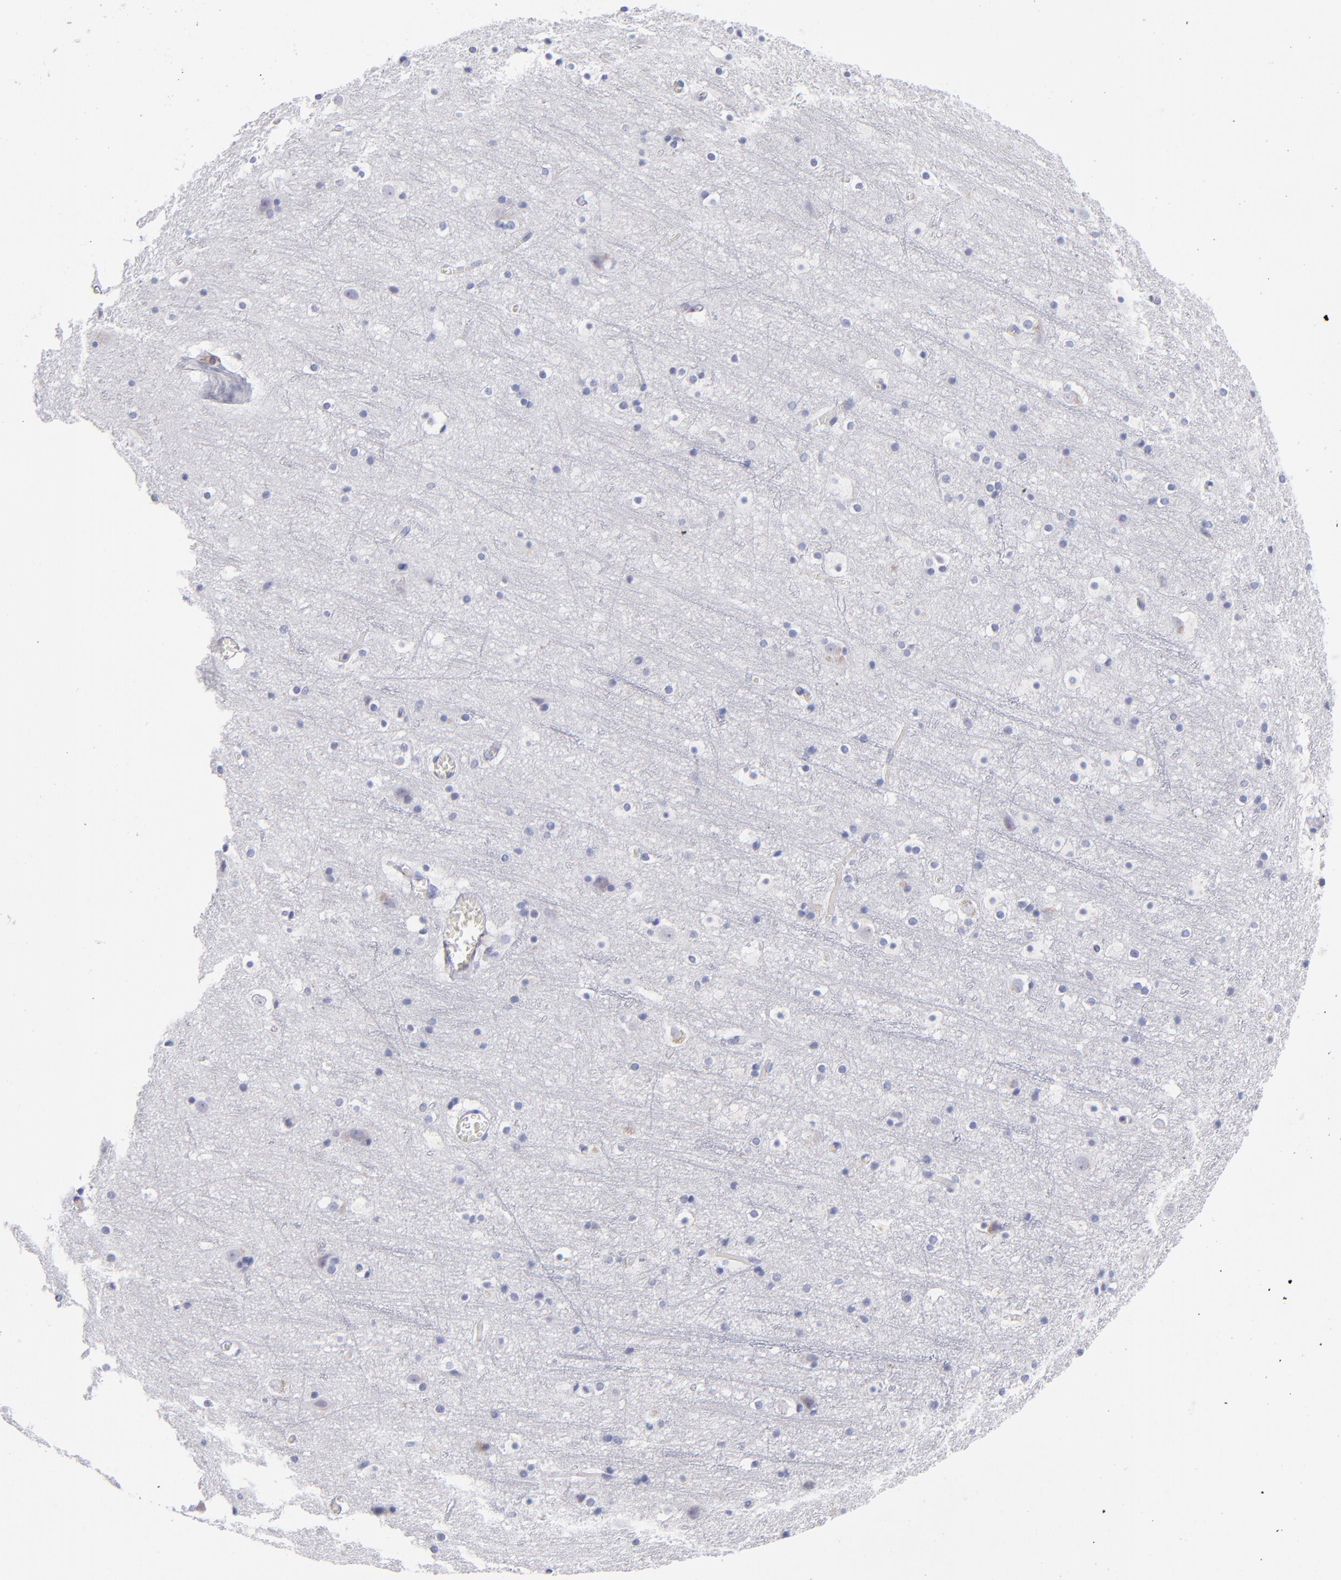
{"staining": {"intensity": "negative", "quantity": "none", "location": "none"}, "tissue": "cerebral cortex", "cell_type": "Endothelial cells", "image_type": "normal", "snomed": [{"axis": "morphology", "description": "Normal tissue, NOS"}, {"axis": "topography", "description": "Cerebral cortex"}], "caption": "DAB immunohistochemical staining of unremarkable cerebral cortex displays no significant positivity in endothelial cells. (DAB (3,3'-diaminobenzidine) IHC visualized using brightfield microscopy, high magnification).", "gene": "MTHFD2", "patient": {"sex": "male", "age": 45}}